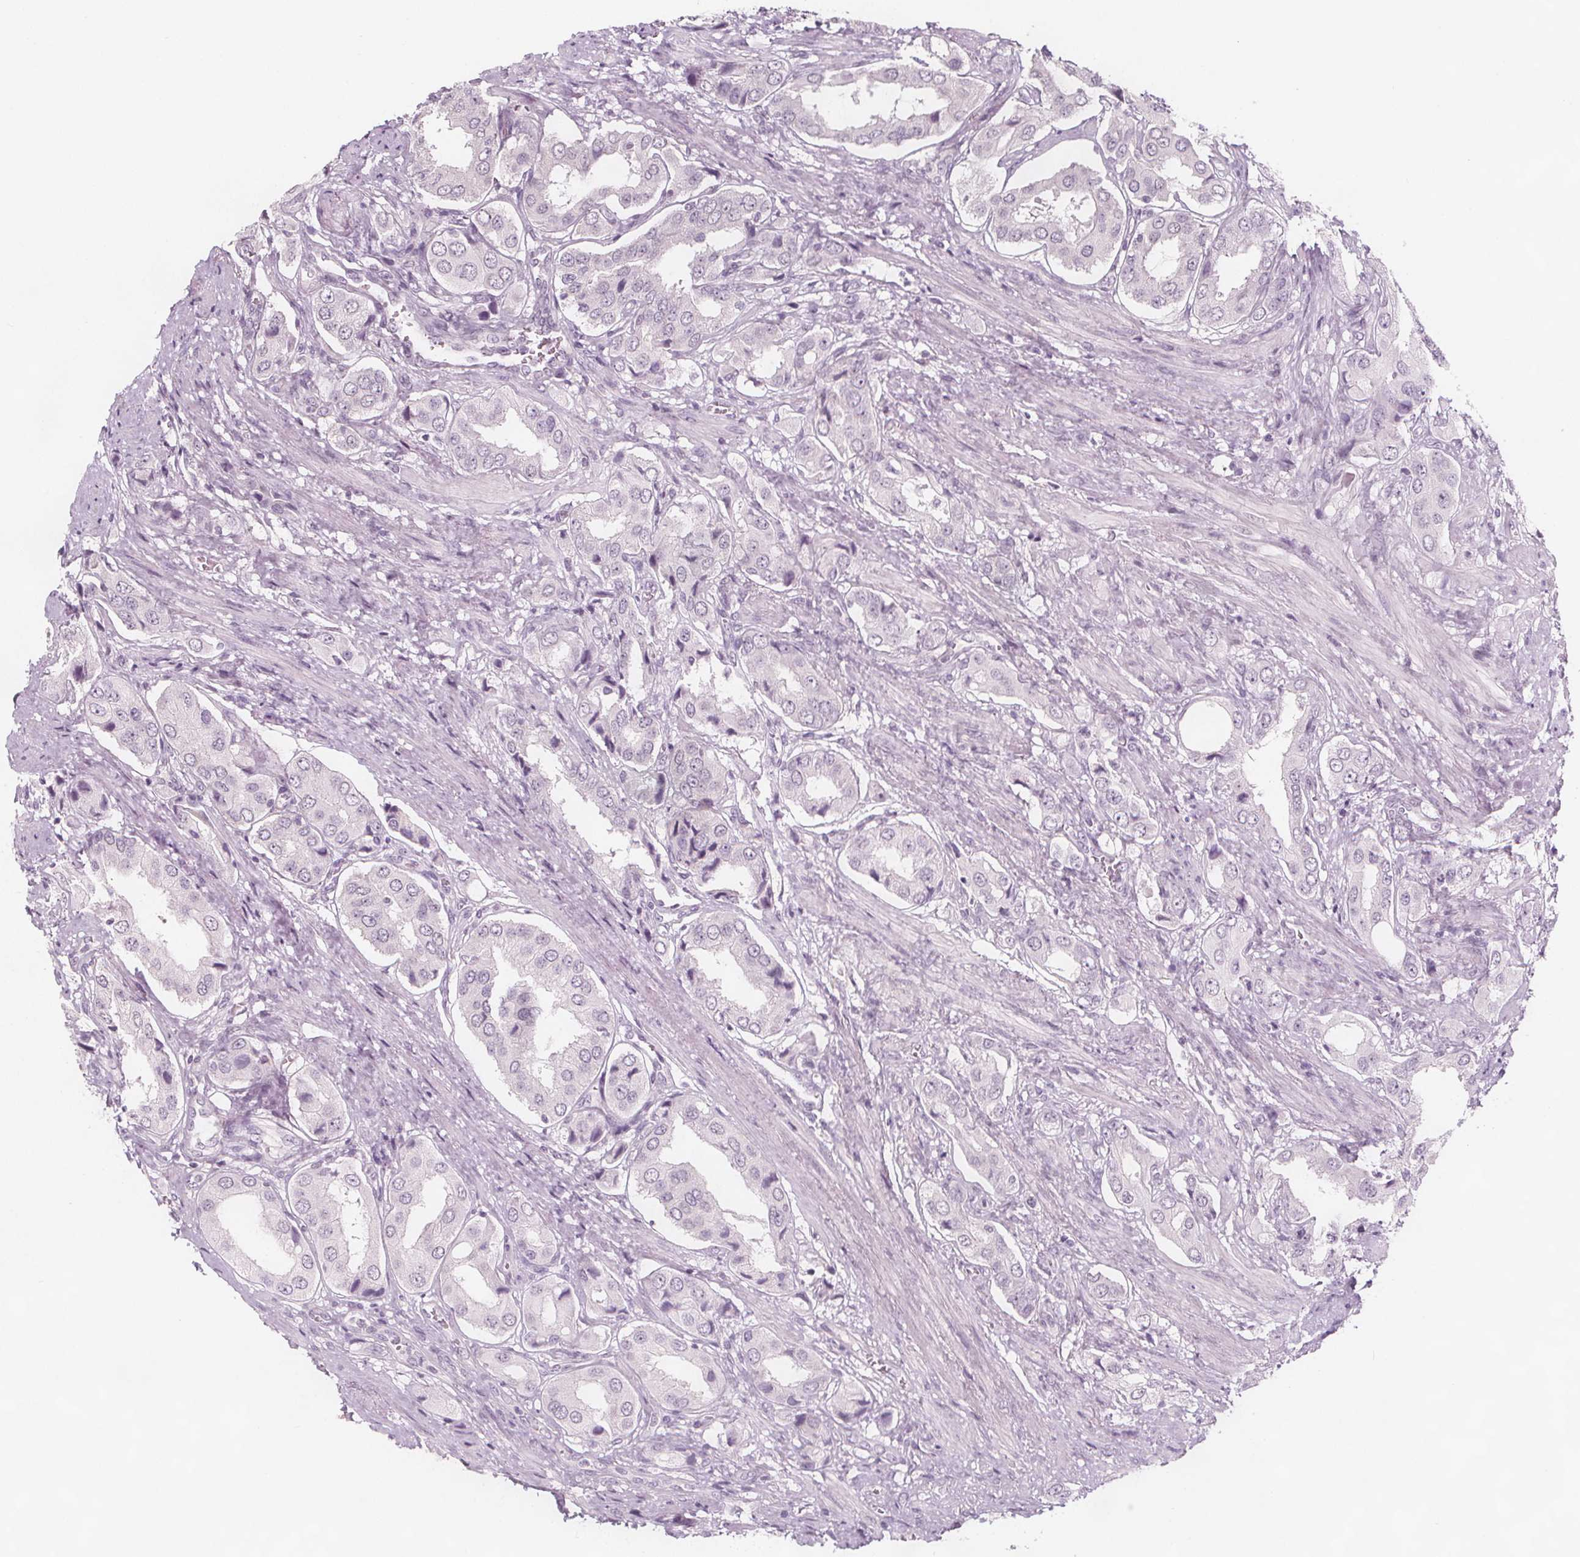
{"staining": {"intensity": "negative", "quantity": "none", "location": "none"}, "tissue": "prostate cancer", "cell_type": "Tumor cells", "image_type": "cancer", "snomed": [{"axis": "morphology", "description": "Adenocarcinoma, NOS"}, {"axis": "topography", "description": "Prostate"}], "caption": "Immunohistochemistry (IHC) photomicrograph of neoplastic tissue: adenocarcinoma (prostate) stained with DAB (3,3'-diaminobenzidine) reveals no significant protein staining in tumor cells.", "gene": "C1orf167", "patient": {"sex": "male", "age": 63}}